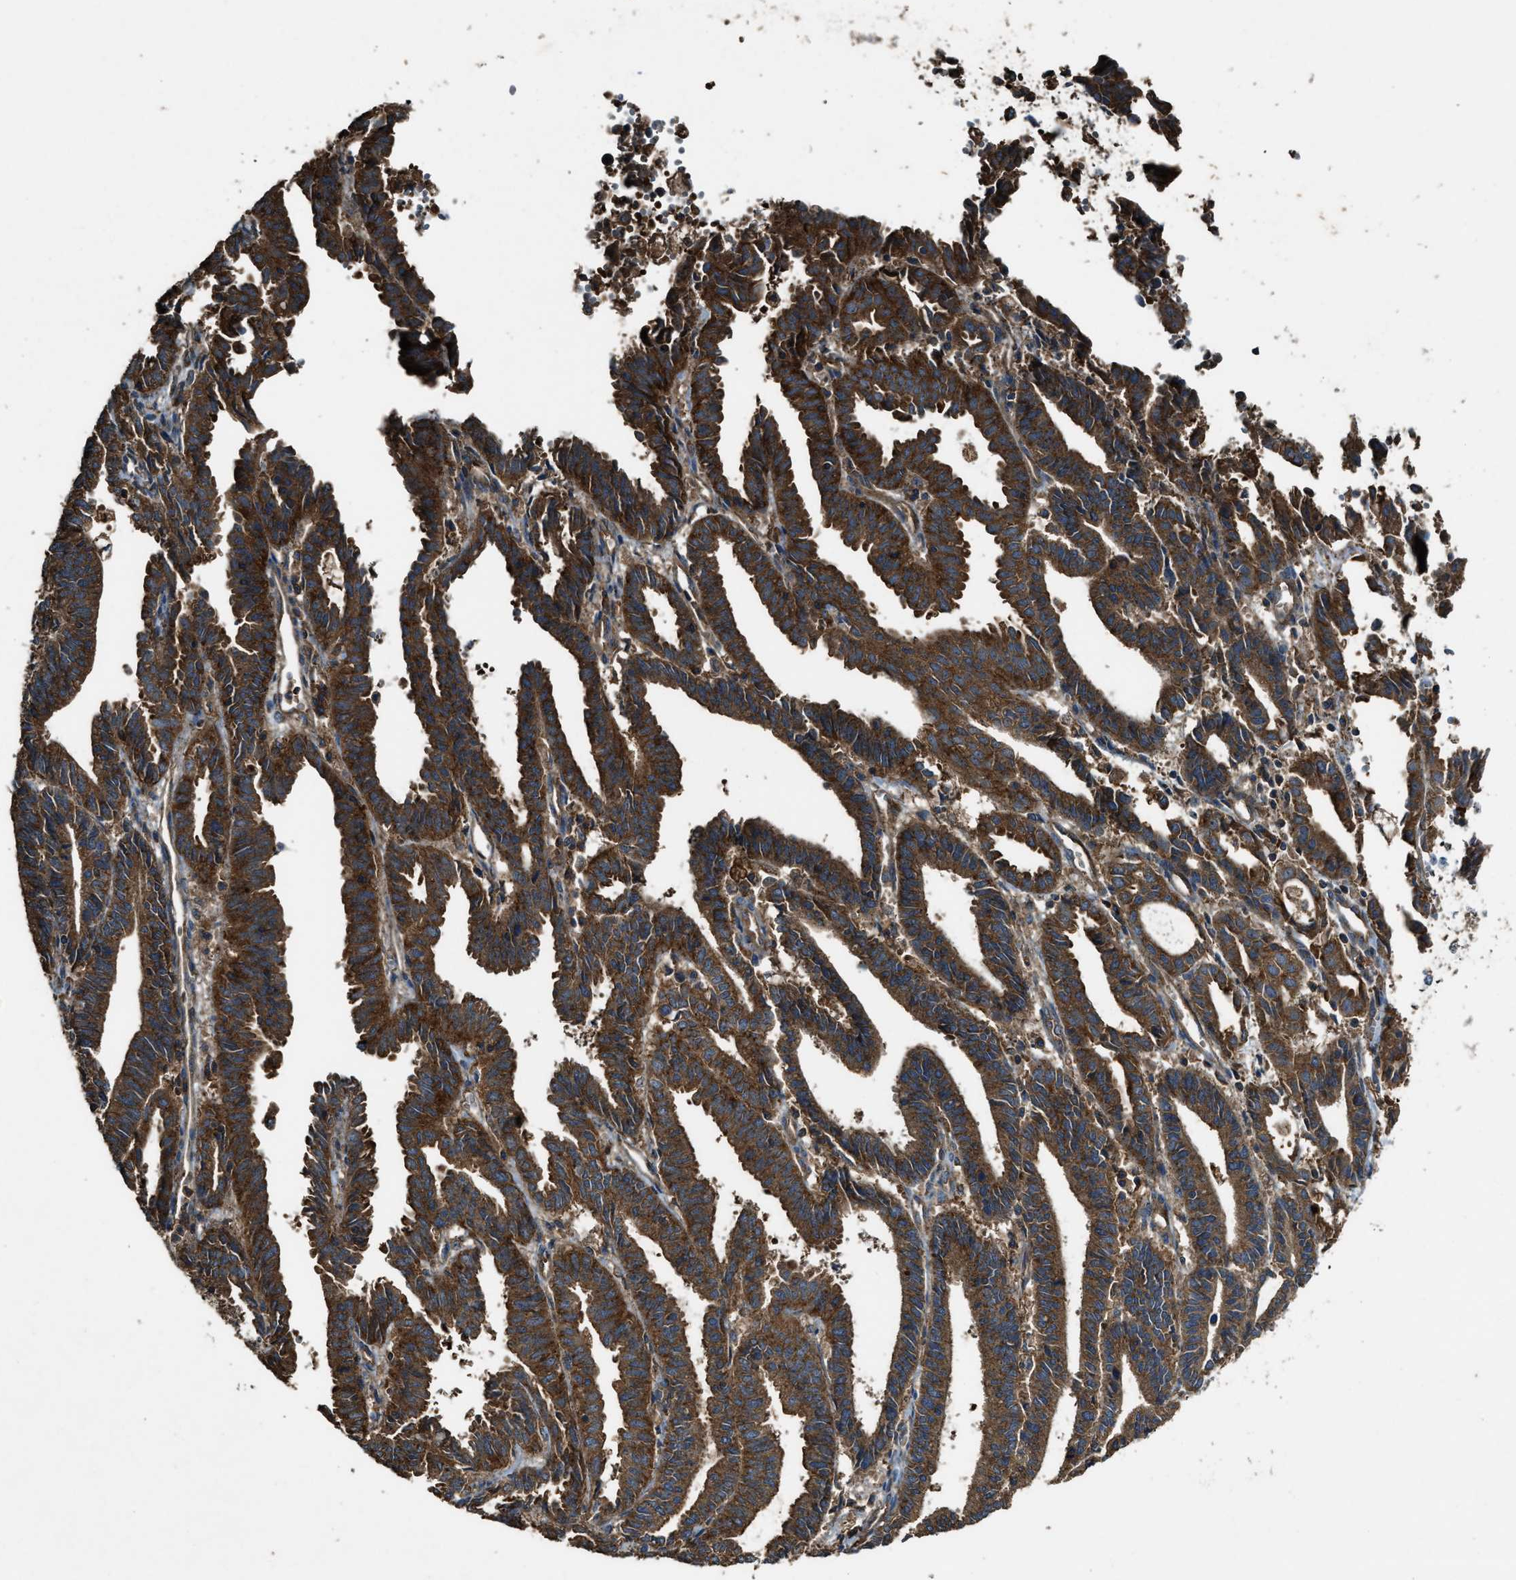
{"staining": {"intensity": "strong", "quantity": ">75%", "location": "cytoplasmic/membranous"}, "tissue": "endometrial cancer", "cell_type": "Tumor cells", "image_type": "cancer", "snomed": [{"axis": "morphology", "description": "Adenocarcinoma, NOS"}, {"axis": "topography", "description": "Uterus"}], "caption": "Tumor cells demonstrate high levels of strong cytoplasmic/membranous staining in about >75% of cells in human endometrial adenocarcinoma. (Stains: DAB in brown, nuclei in blue, Microscopy: brightfield microscopy at high magnification).", "gene": "MAP3K8", "patient": {"sex": "female", "age": 83}}